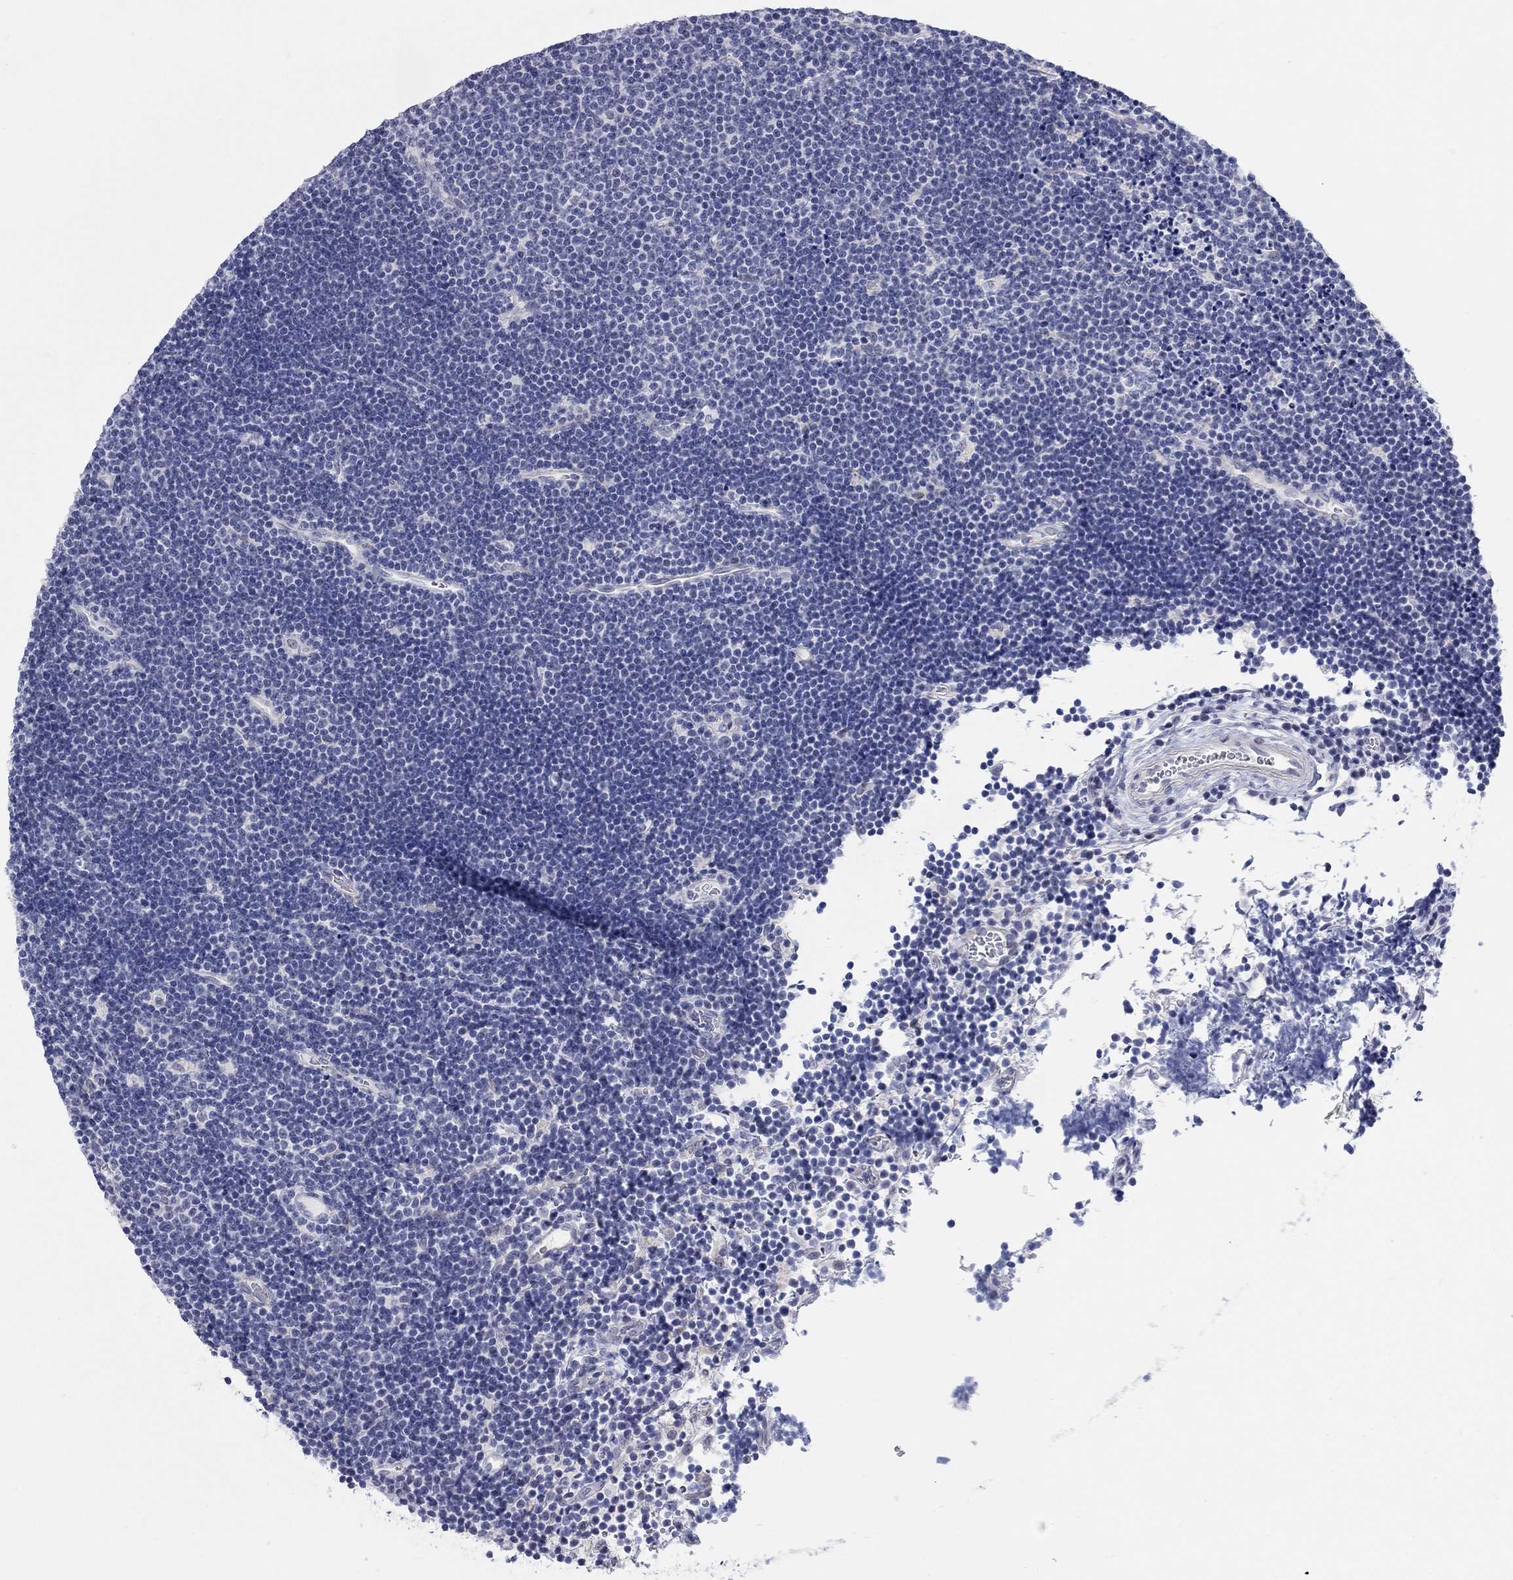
{"staining": {"intensity": "negative", "quantity": "none", "location": "none"}, "tissue": "lymphoma", "cell_type": "Tumor cells", "image_type": "cancer", "snomed": [{"axis": "morphology", "description": "Malignant lymphoma, non-Hodgkin's type, Low grade"}, {"axis": "topography", "description": "Brain"}], "caption": "A high-resolution histopathology image shows immunohistochemistry staining of malignant lymphoma, non-Hodgkin's type (low-grade), which exhibits no significant expression in tumor cells.", "gene": "WASF3", "patient": {"sex": "female", "age": 66}}